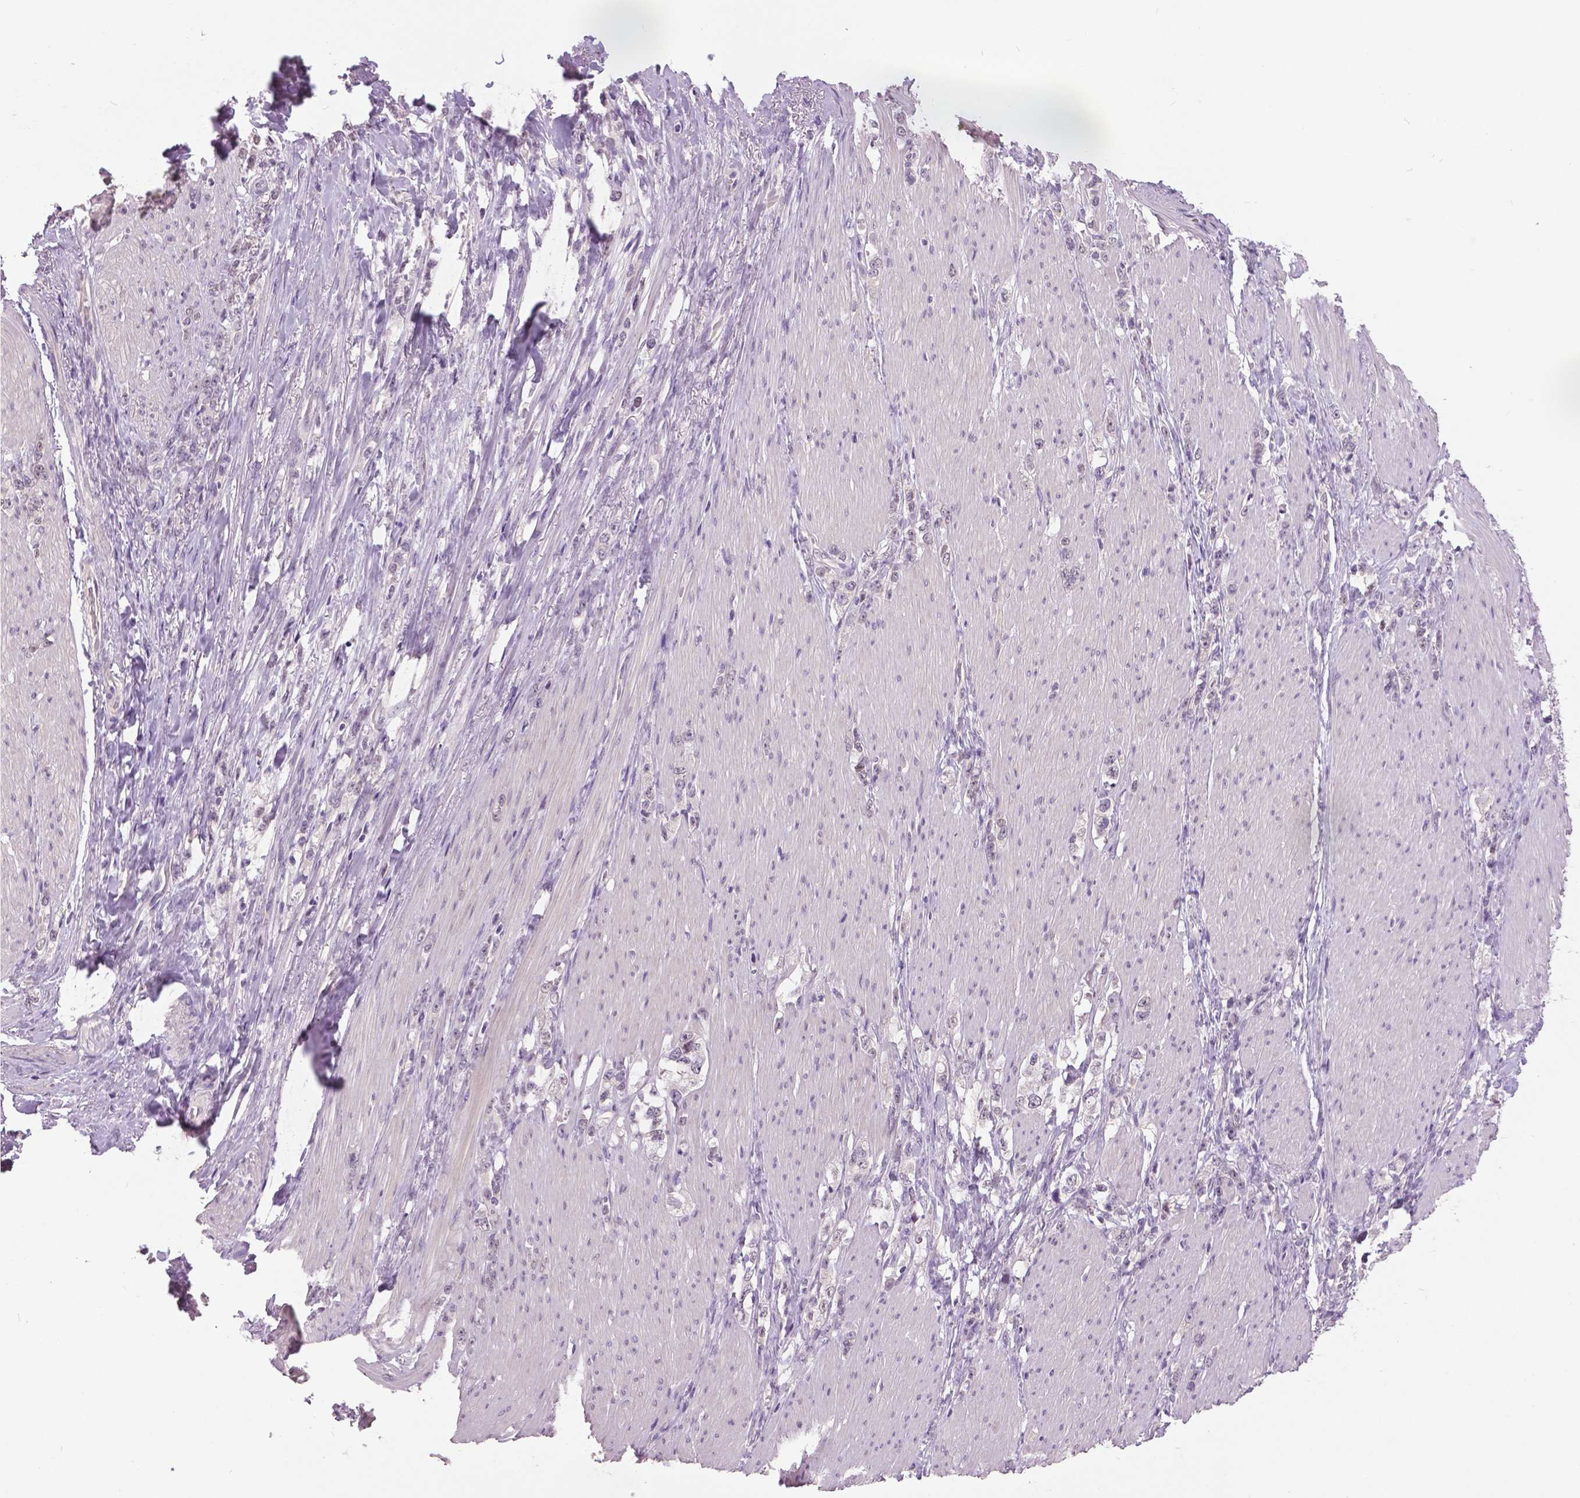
{"staining": {"intensity": "negative", "quantity": "none", "location": "none"}, "tissue": "stomach cancer", "cell_type": "Tumor cells", "image_type": "cancer", "snomed": [{"axis": "morphology", "description": "Adenocarcinoma, NOS"}, {"axis": "topography", "description": "Stomach, lower"}], "caption": "Immunohistochemical staining of human stomach cancer demonstrates no significant staining in tumor cells. (Brightfield microscopy of DAB (3,3'-diaminobenzidine) immunohistochemistry at high magnification).", "gene": "FOXA1", "patient": {"sex": "male", "age": 88}}